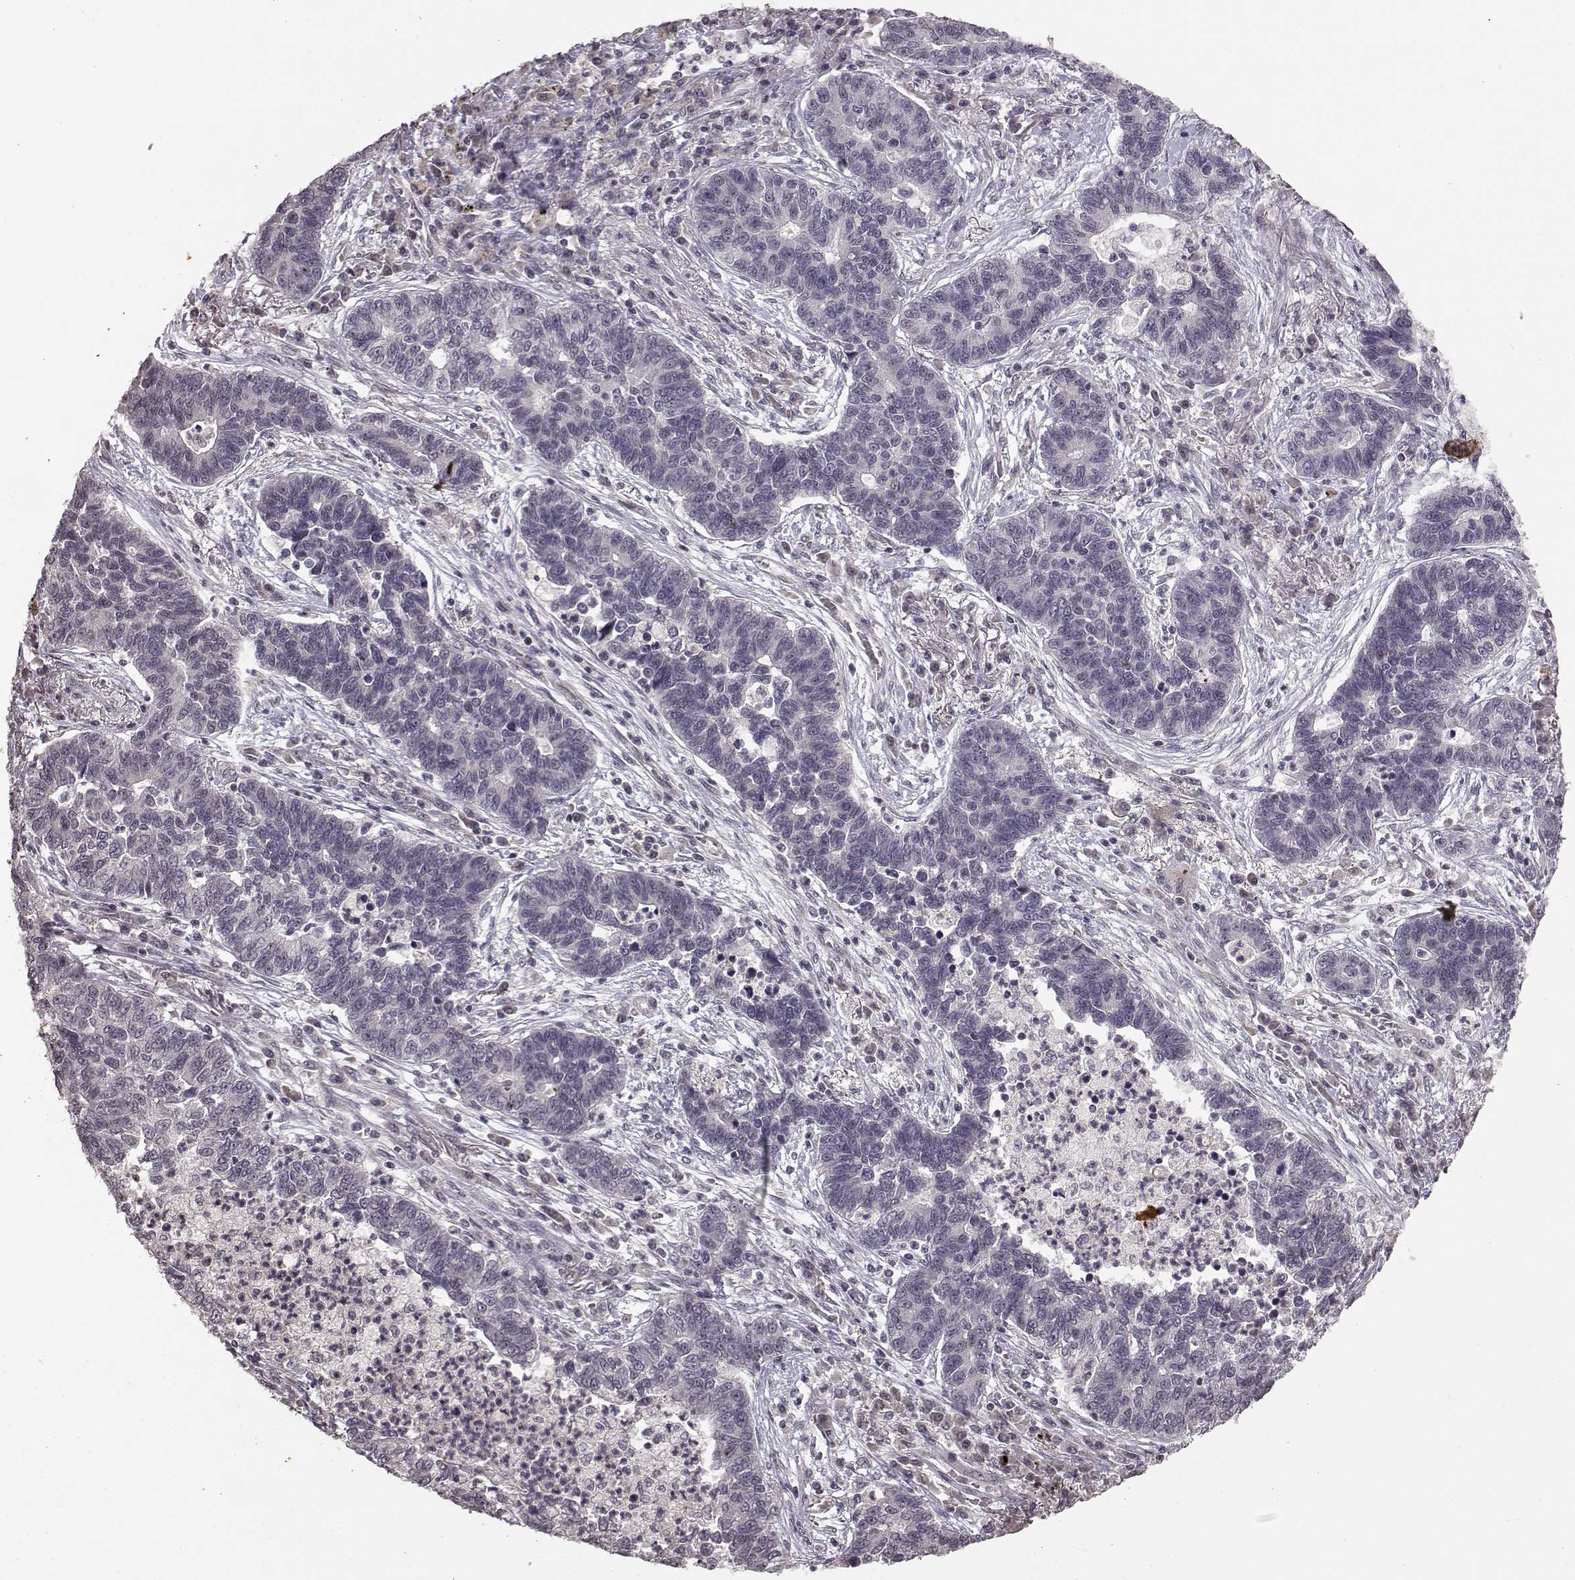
{"staining": {"intensity": "negative", "quantity": "none", "location": "none"}, "tissue": "lung cancer", "cell_type": "Tumor cells", "image_type": "cancer", "snomed": [{"axis": "morphology", "description": "Adenocarcinoma, NOS"}, {"axis": "topography", "description": "Lung"}], "caption": "Immunohistochemical staining of human lung cancer demonstrates no significant expression in tumor cells.", "gene": "NTRK2", "patient": {"sex": "female", "age": 57}}